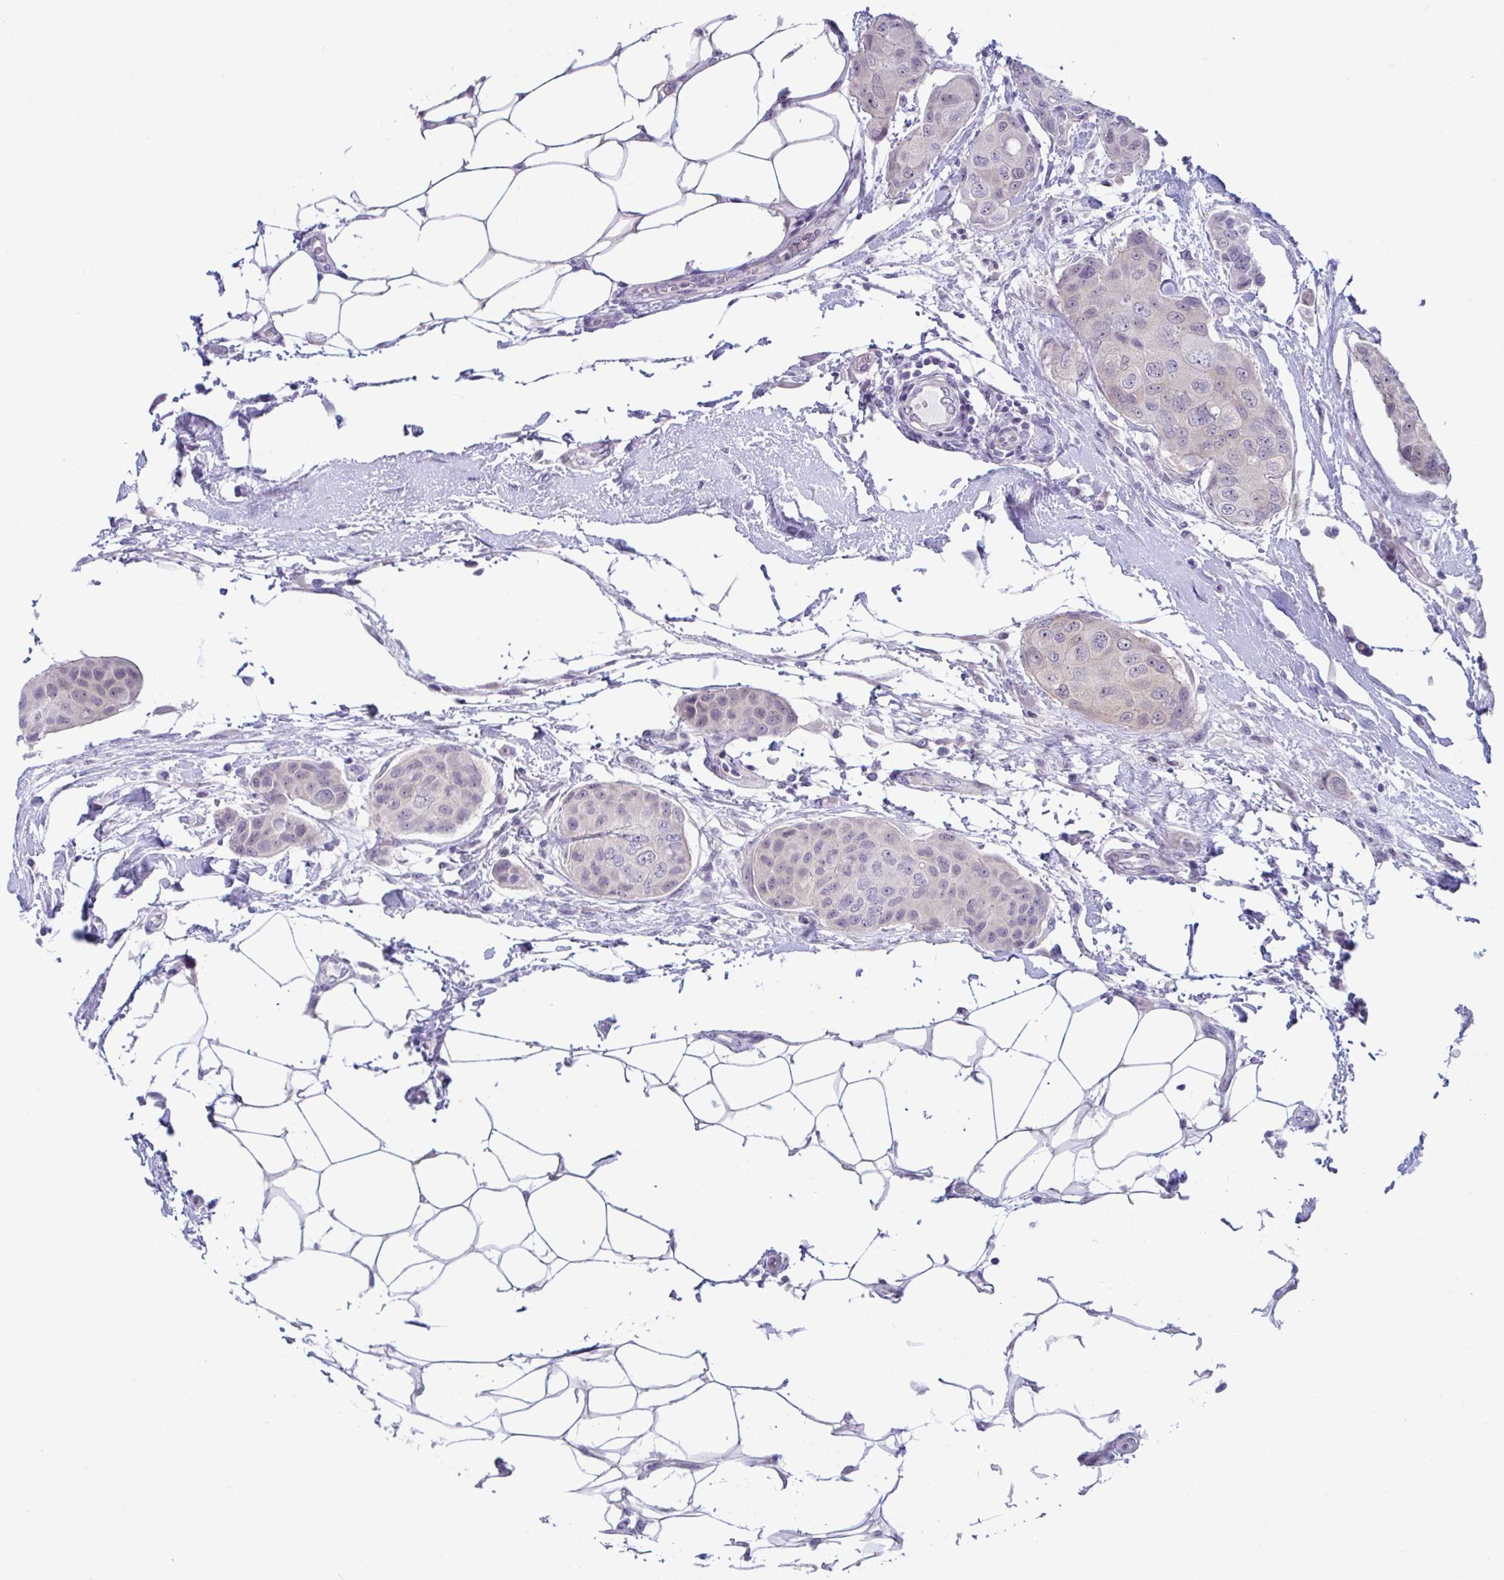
{"staining": {"intensity": "negative", "quantity": "none", "location": "none"}, "tissue": "breast cancer", "cell_type": "Tumor cells", "image_type": "cancer", "snomed": [{"axis": "morphology", "description": "Duct carcinoma"}, {"axis": "topography", "description": "Breast"}, {"axis": "topography", "description": "Lymph node"}], "caption": "Immunohistochemistry (IHC) histopathology image of neoplastic tissue: human breast cancer stained with DAB reveals no significant protein expression in tumor cells.", "gene": "USP35", "patient": {"sex": "female", "age": 80}}